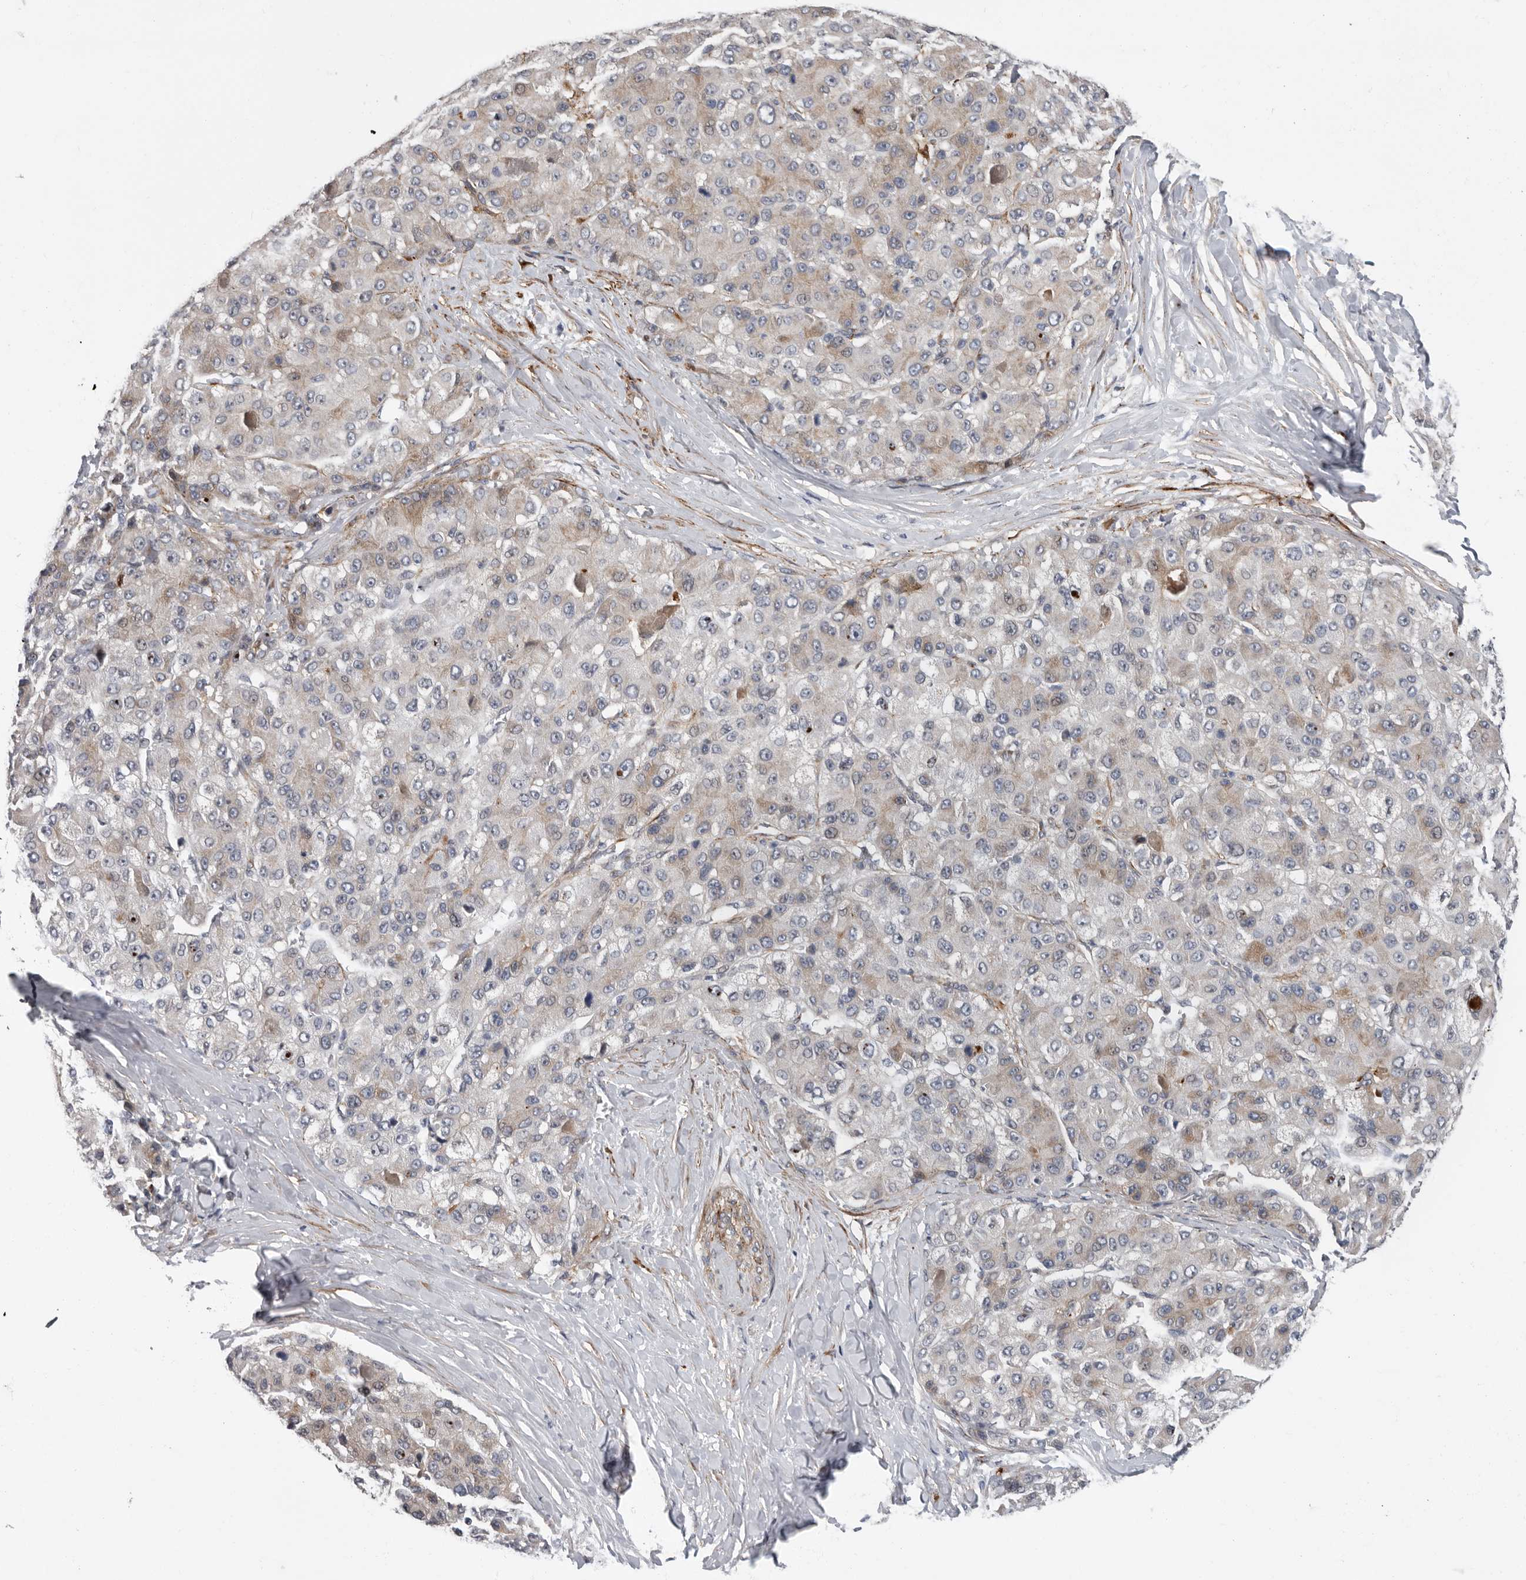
{"staining": {"intensity": "weak", "quantity": "25%-75%", "location": "cytoplasmic/membranous"}, "tissue": "liver cancer", "cell_type": "Tumor cells", "image_type": "cancer", "snomed": [{"axis": "morphology", "description": "Carcinoma, Hepatocellular, NOS"}, {"axis": "topography", "description": "Liver"}], "caption": "Protein staining displays weak cytoplasmic/membranous expression in about 25%-75% of tumor cells in hepatocellular carcinoma (liver).", "gene": "ATXN3L", "patient": {"sex": "male", "age": 80}}